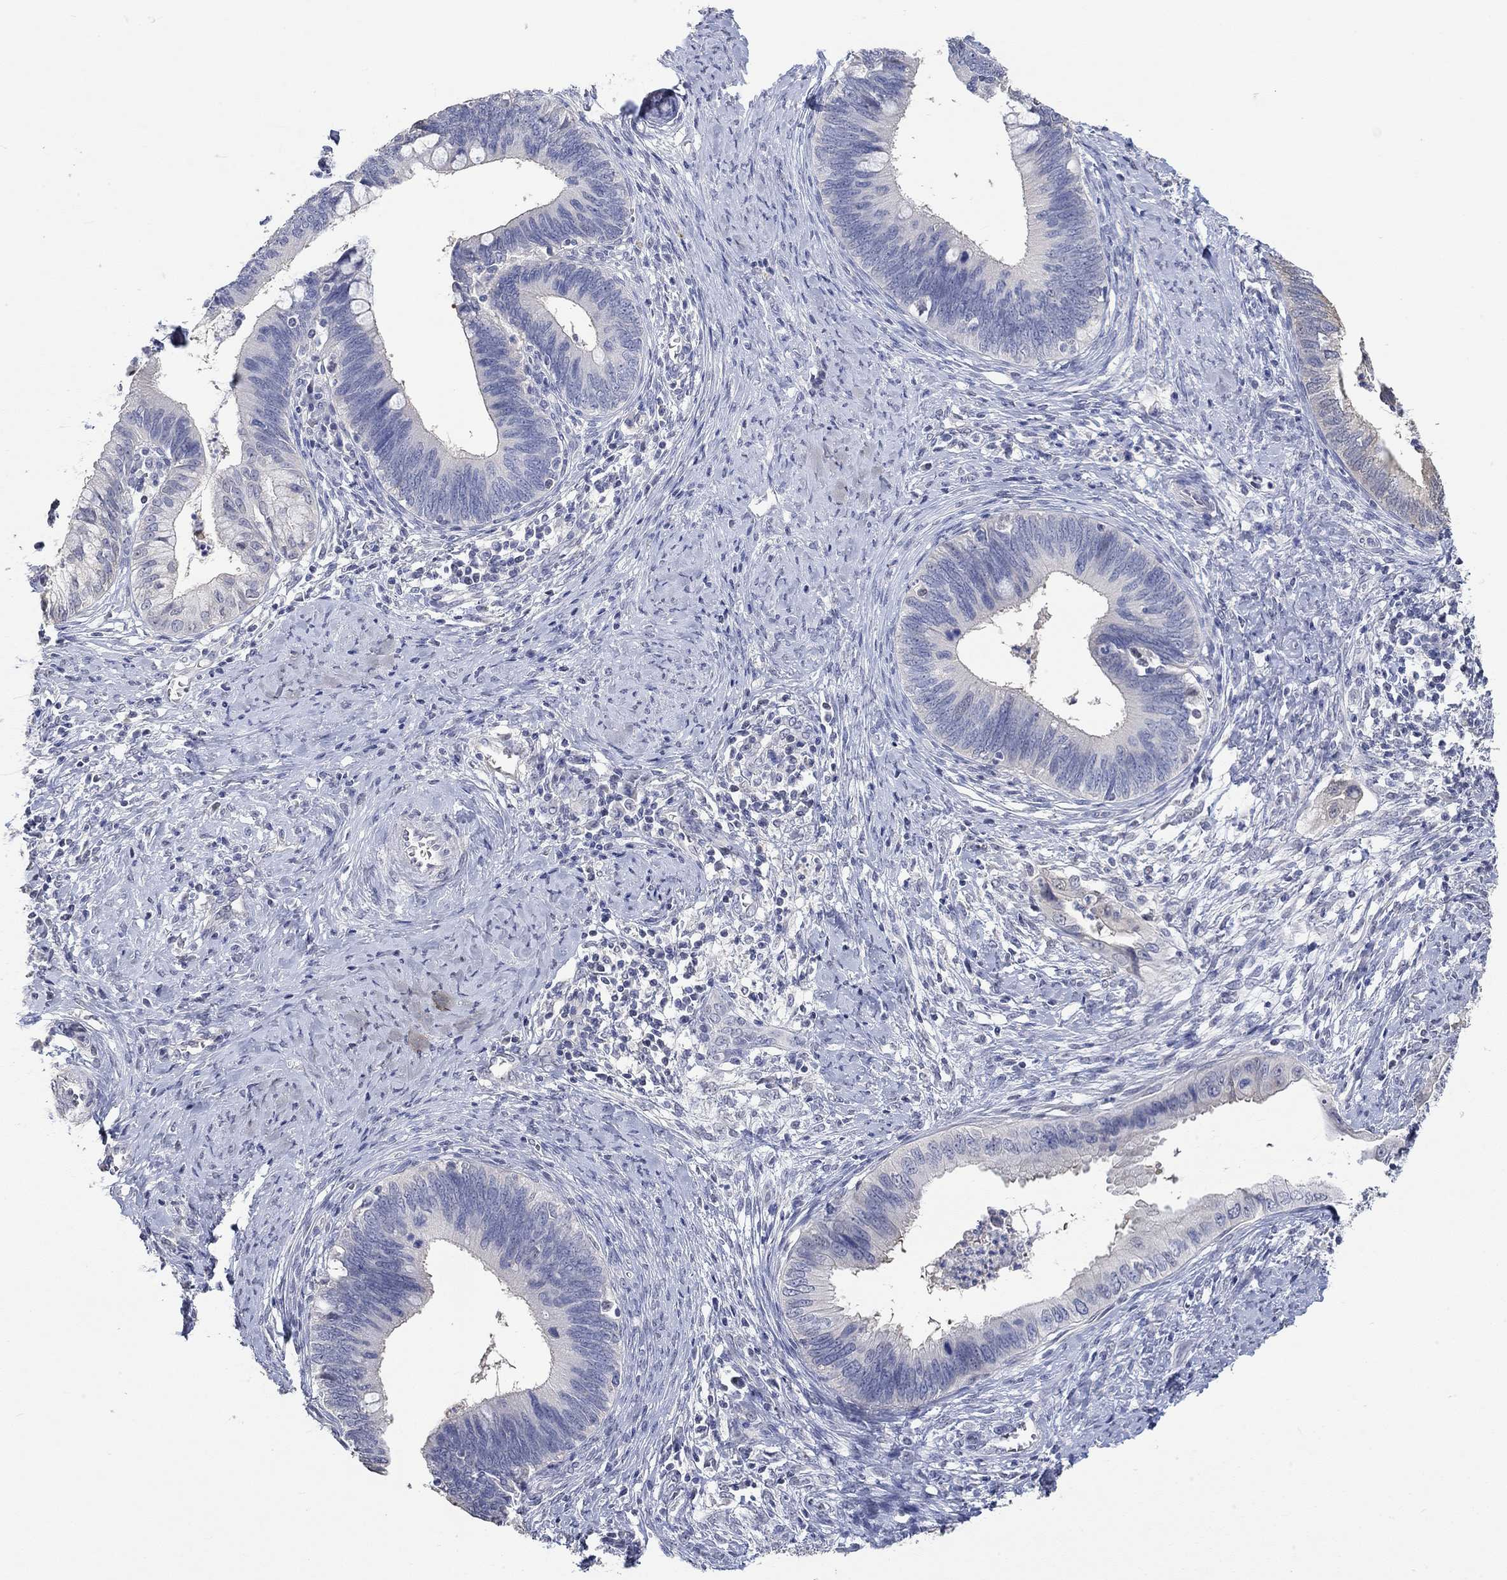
{"staining": {"intensity": "negative", "quantity": "none", "location": "none"}, "tissue": "cervical cancer", "cell_type": "Tumor cells", "image_type": "cancer", "snomed": [{"axis": "morphology", "description": "Adenocarcinoma, NOS"}, {"axis": "topography", "description": "Cervix"}], "caption": "The photomicrograph reveals no significant staining in tumor cells of adenocarcinoma (cervical).", "gene": "PNMA5", "patient": {"sex": "female", "age": 42}}